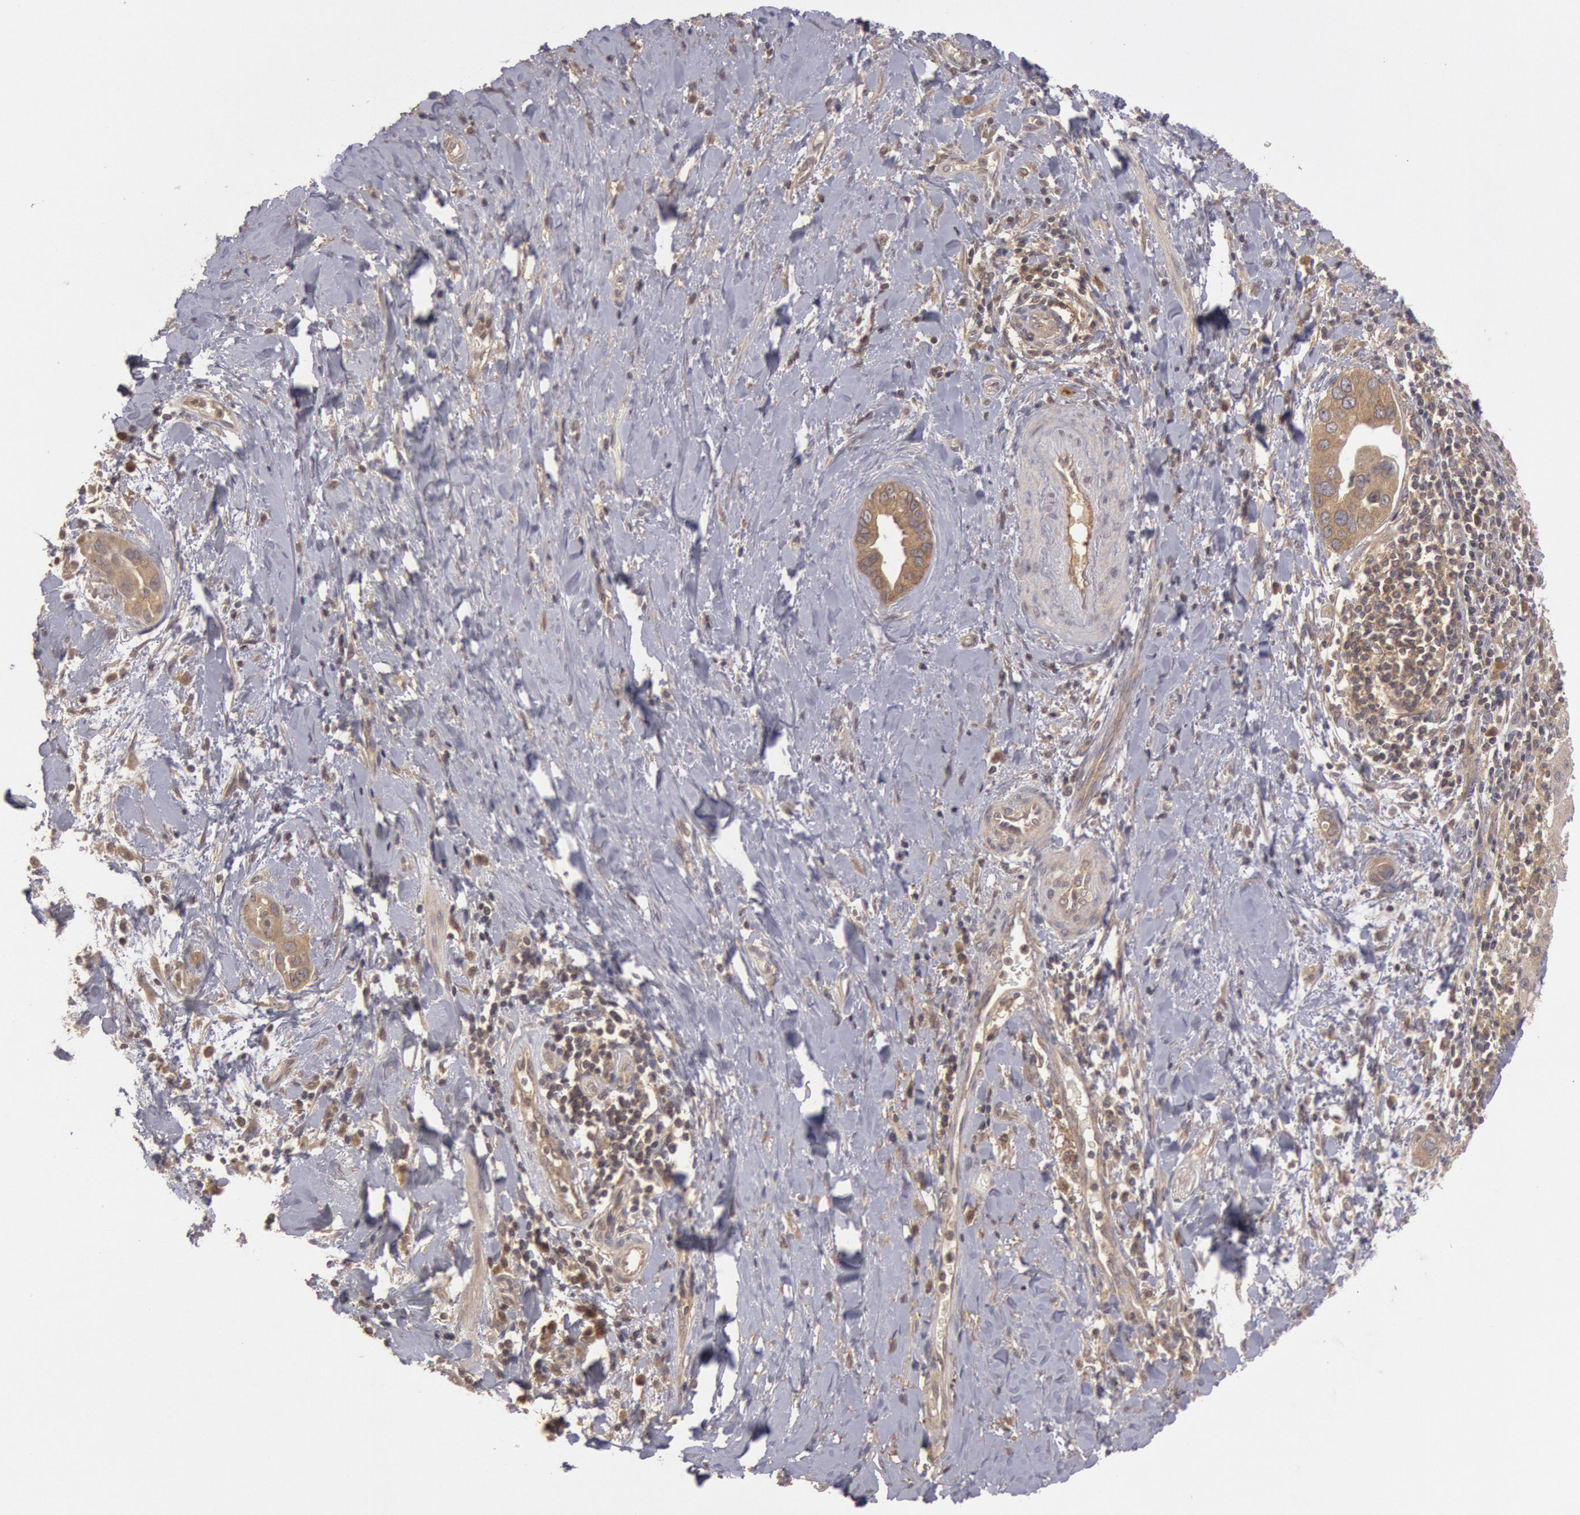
{"staining": {"intensity": "moderate", "quantity": ">75%", "location": "cytoplasmic/membranous"}, "tissue": "liver cancer", "cell_type": "Tumor cells", "image_type": "cancer", "snomed": [{"axis": "morphology", "description": "Cholangiocarcinoma"}, {"axis": "topography", "description": "Liver"}], "caption": "DAB (3,3'-diaminobenzidine) immunohistochemical staining of liver cancer reveals moderate cytoplasmic/membranous protein staining in approximately >75% of tumor cells.", "gene": "BRAF", "patient": {"sex": "female", "age": 65}}